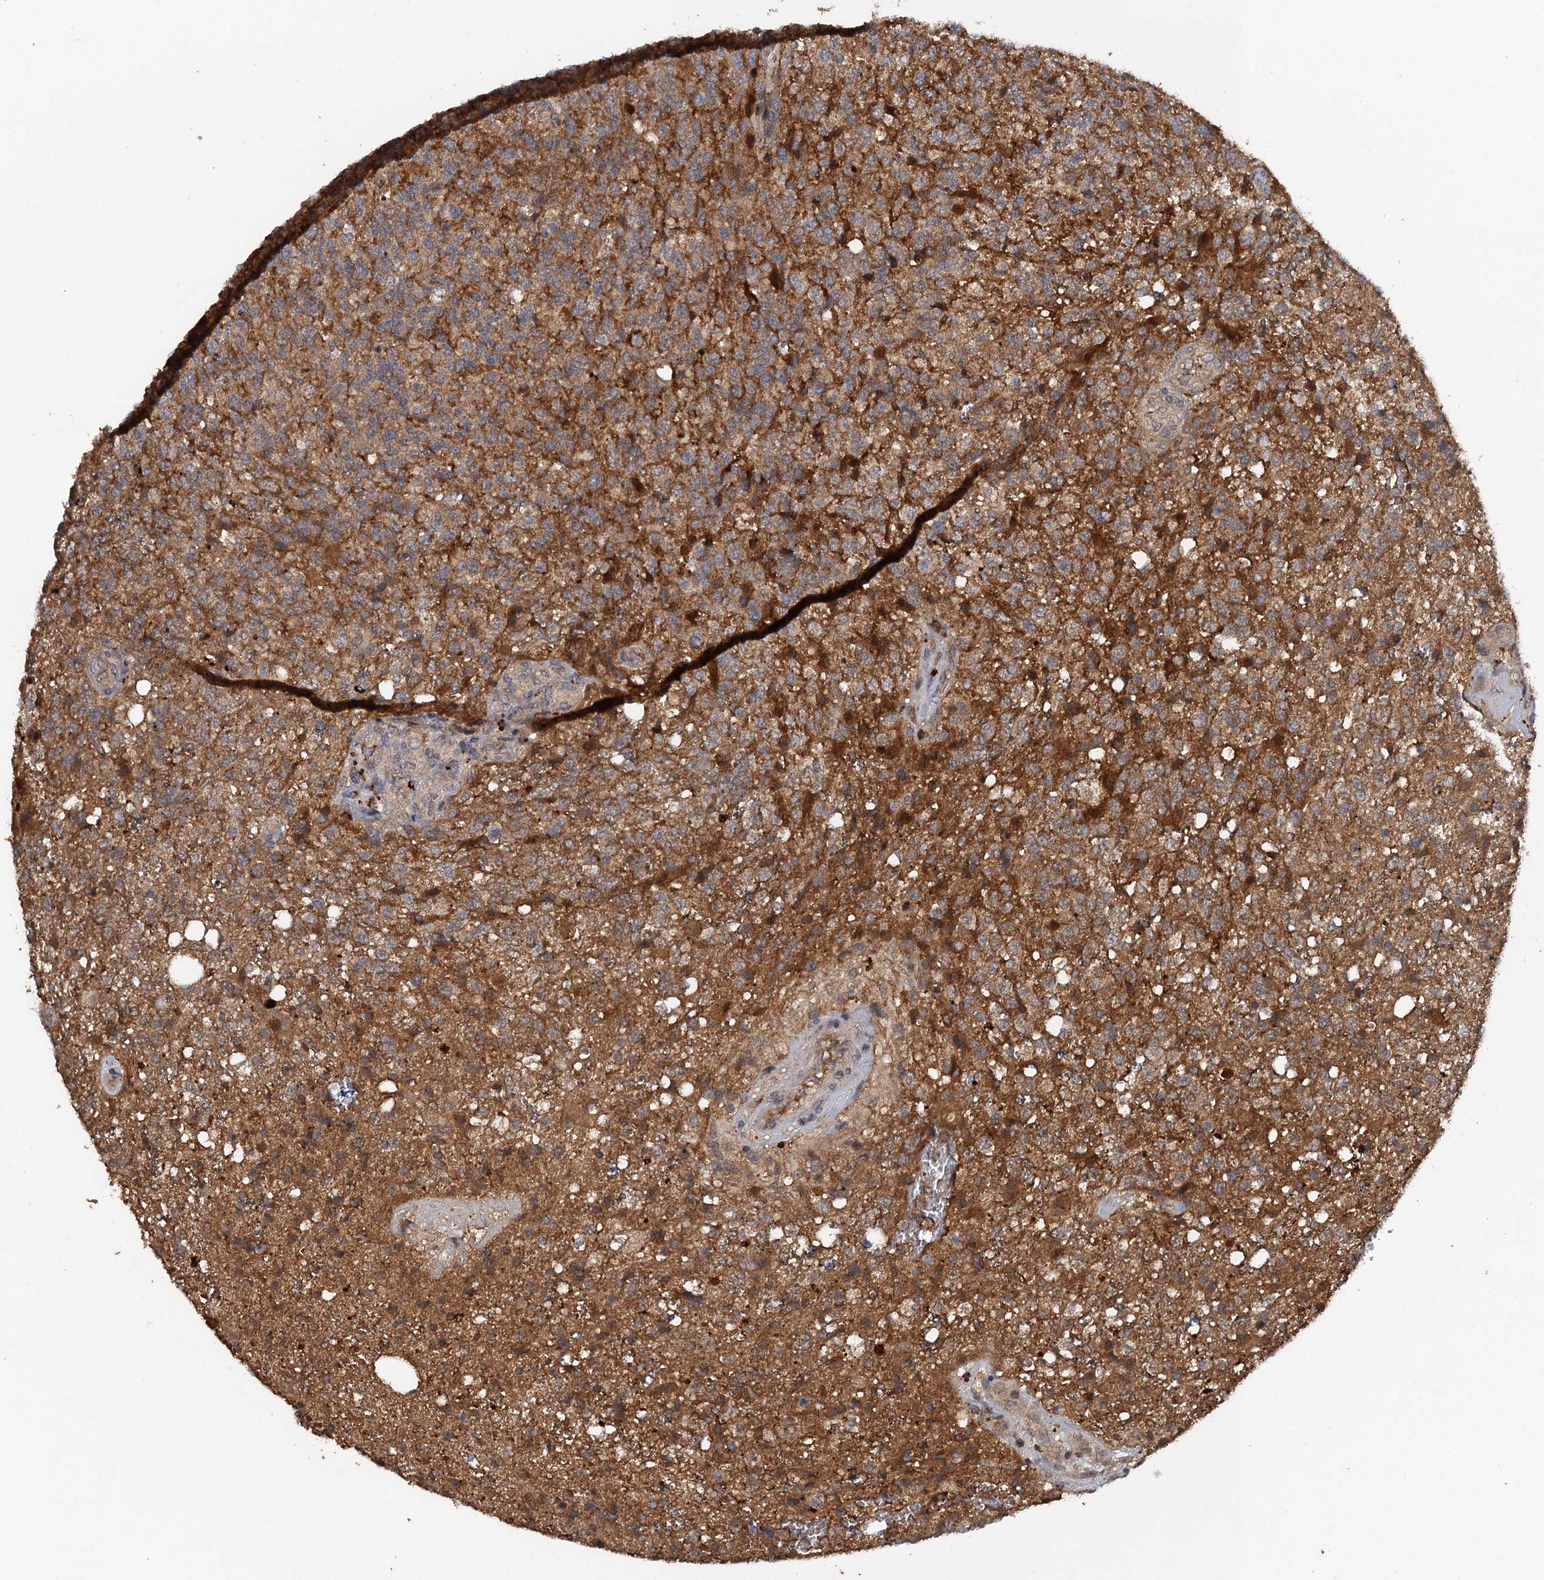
{"staining": {"intensity": "moderate", "quantity": "25%-75%", "location": "cytoplasmic/membranous"}, "tissue": "glioma", "cell_type": "Tumor cells", "image_type": "cancer", "snomed": [{"axis": "morphology", "description": "Glioma, malignant, High grade"}, {"axis": "topography", "description": "Brain"}], "caption": "Moderate cytoplasmic/membranous positivity is appreciated in about 25%-75% of tumor cells in malignant glioma (high-grade).", "gene": "HAPLN3", "patient": {"sex": "male", "age": 56}}